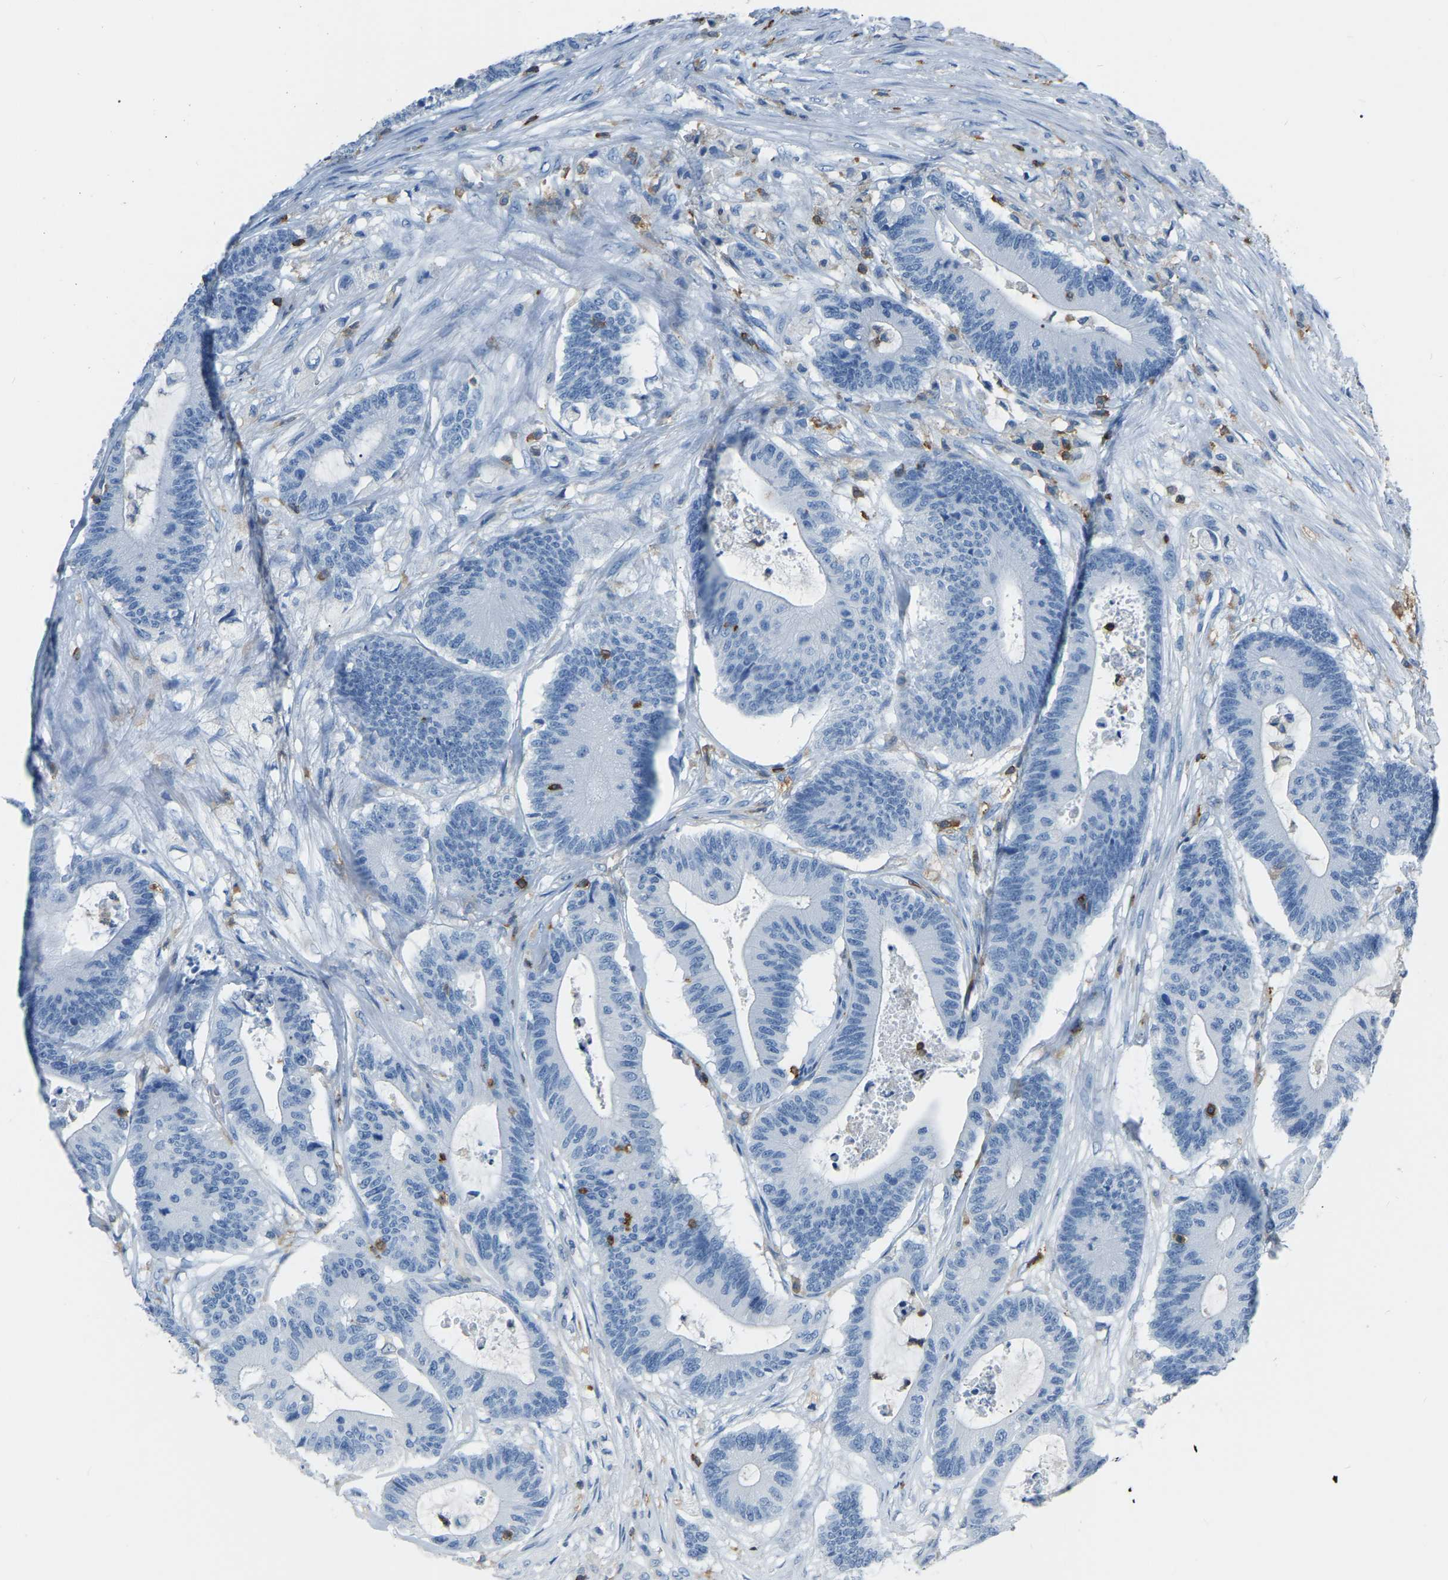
{"staining": {"intensity": "negative", "quantity": "none", "location": "none"}, "tissue": "colorectal cancer", "cell_type": "Tumor cells", "image_type": "cancer", "snomed": [{"axis": "morphology", "description": "Adenocarcinoma, NOS"}, {"axis": "topography", "description": "Colon"}], "caption": "Human colorectal cancer stained for a protein using immunohistochemistry exhibits no staining in tumor cells.", "gene": "ARHGAP45", "patient": {"sex": "female", "age": 84}}